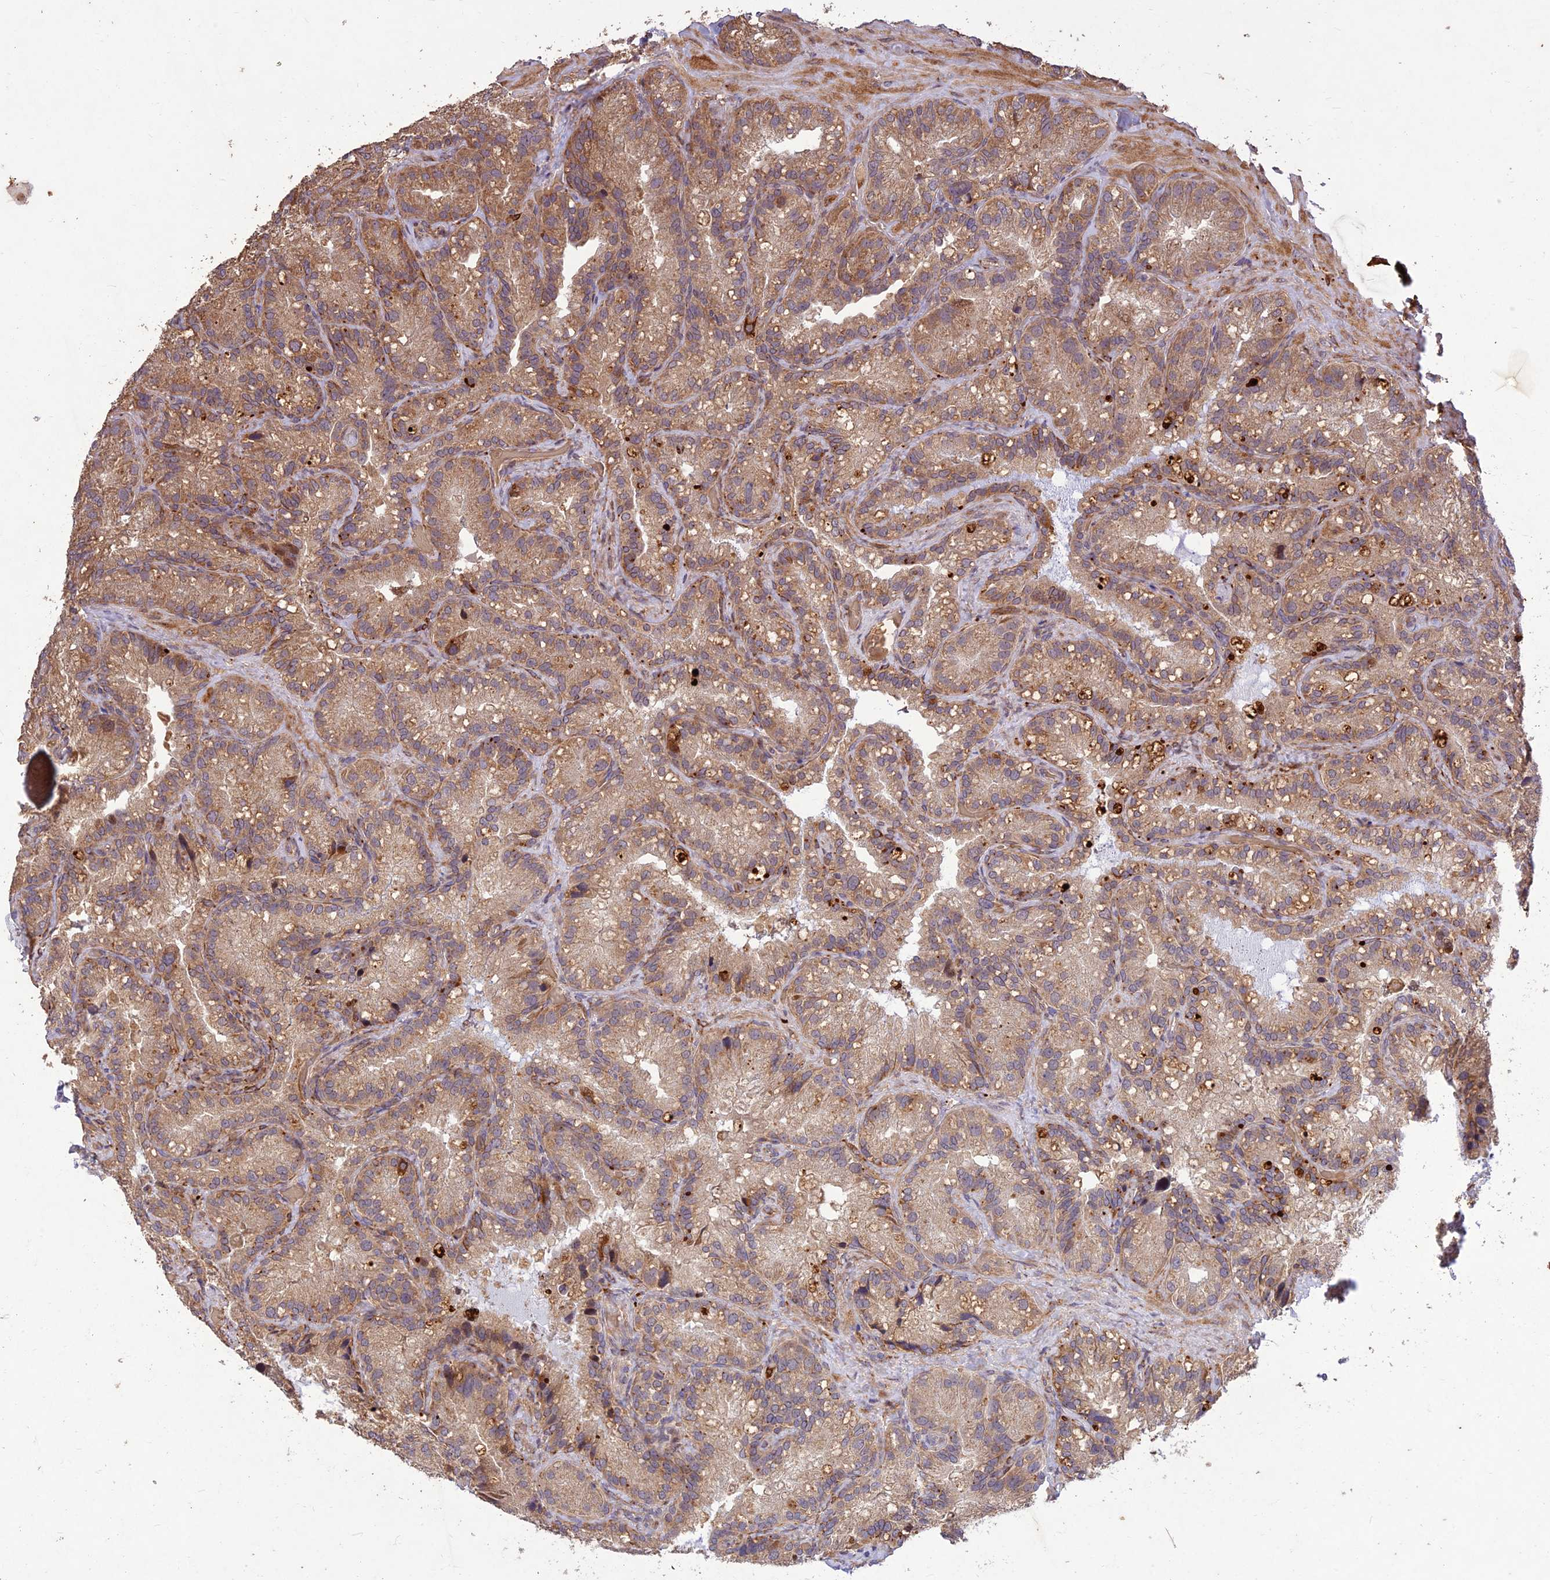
{"staining": {"intensity": "moderate", "quantity": ">75%", "location": "cytoplasmic/membranous"}, "tissue": "seminal vesicle", "cell_type": "Glandular cells", "image_type": "normal", "snomed": [{"axis": "morphology", "description": "Normal tissue, NOS"}, {"axis": "topography", "description": "Prostate"}, {"axis": "topography", "description": "Seminal veicle"}], "caption": "Glandular cells exhibit moderate cytoplasmic/membranous staining in approximately >75% of cells in unremarkable seminal vesicle. The staining is performed using DAB (3,3'-diaminobenzidine) brown chromogen to label protein expression. The nuclei are counter-stained blue using hematoxylin.", "gene": "PPP1R11", "patient": {"sex": "male", "age": 68}}